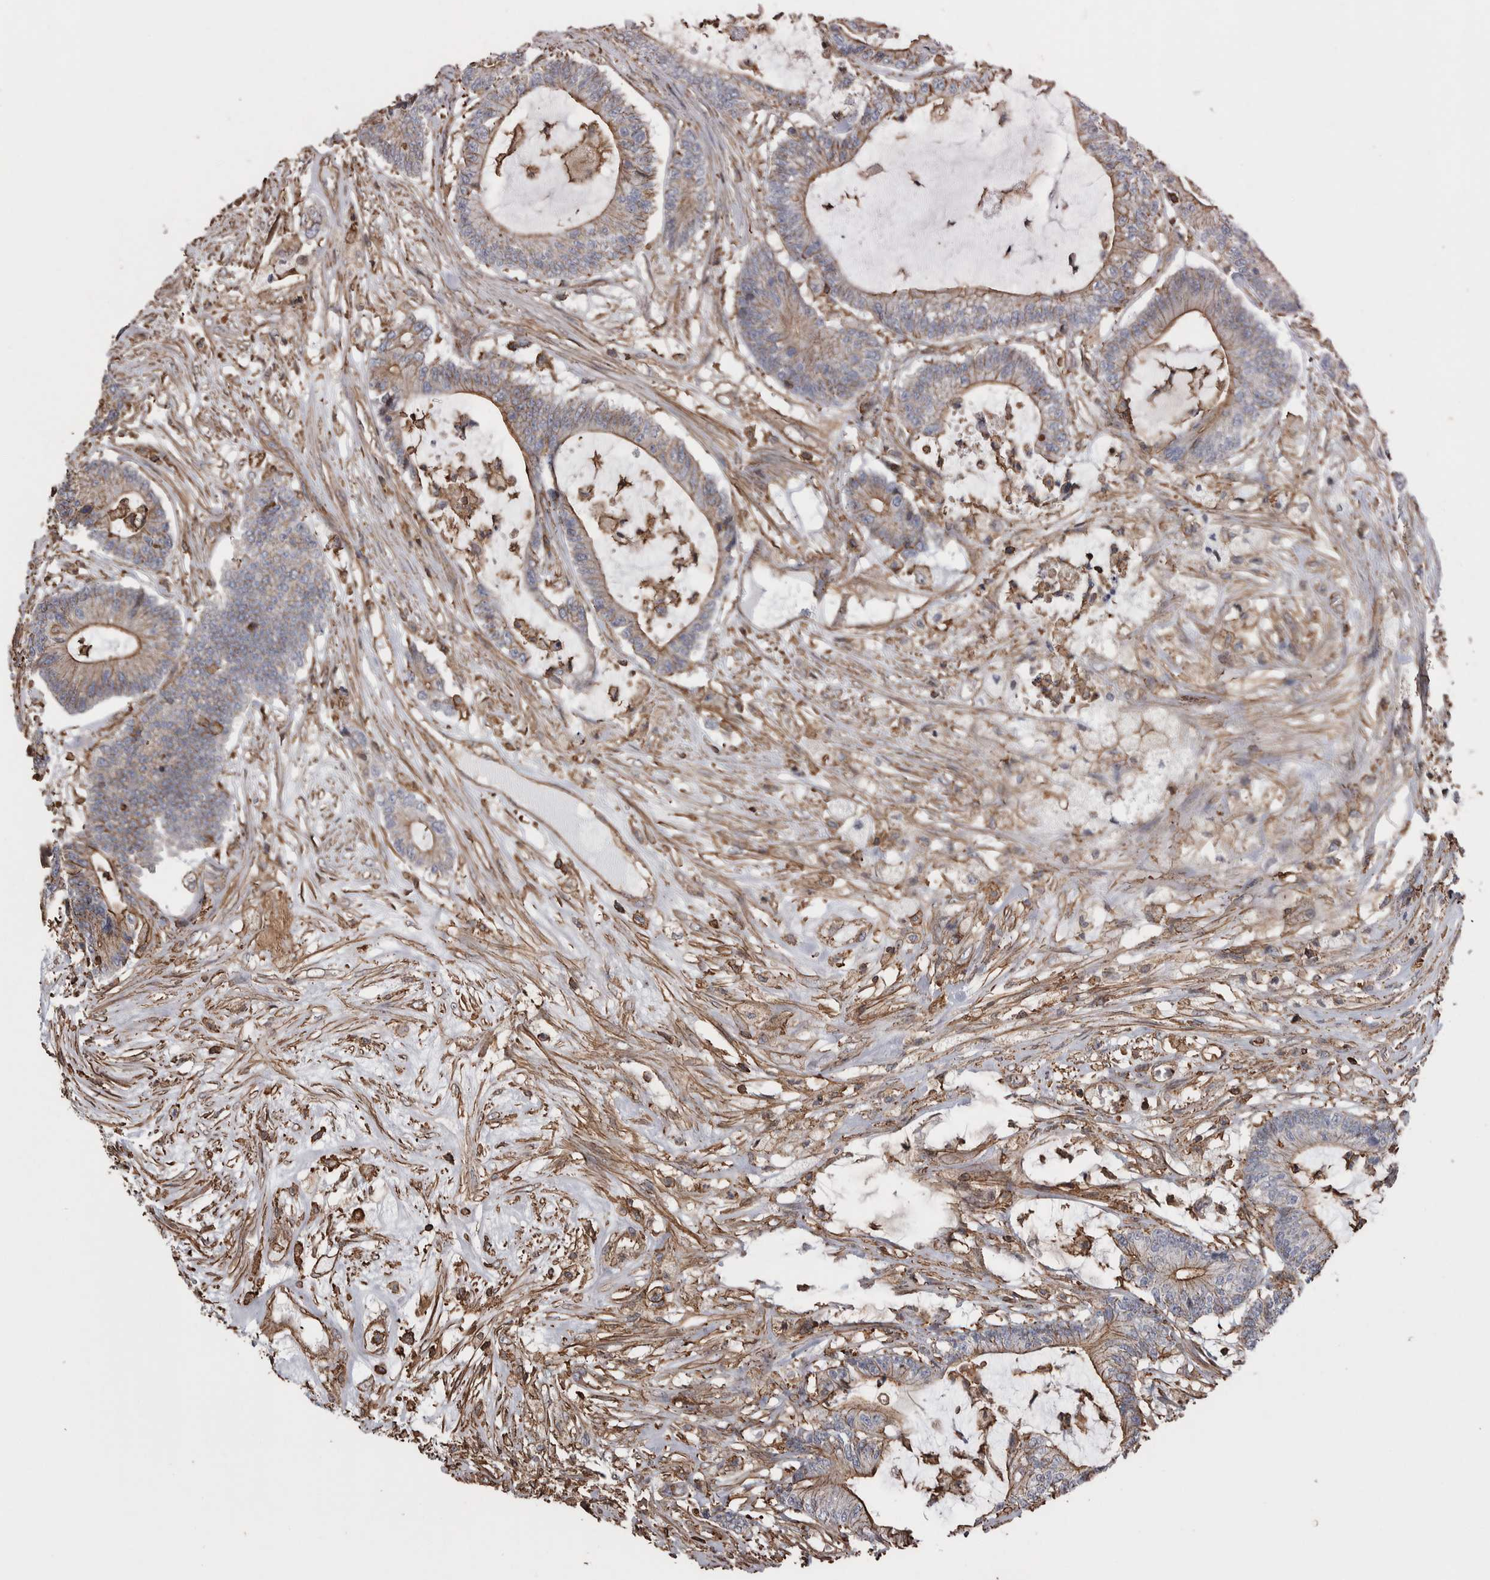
{"staining": {"intensity": "moderate", "quantity": ">75%", "location": "cytoplasmic/membranous"}, "tissue": "colorectal cancer", "cell_type": "Tumor cells", "image_type": "cancer", "snomed": [{"axis": "morphology", "description": "Adenocarcinoma, NOS"}, {"axis": "topography", "description": "Colon"}], "caption": "High-power microscopy captured an immunohistochemistry histopathology image of colorectal cancer, revealing moderate cytoplasmic/membranous positivity in approximately >75% of tumor cells. Using DAB (3,3'-diaminobenzidine) (brown) and hematoxylin (blue) stains, captured at high magnification using brightfield microscopy.", "gene": "ENPP2", "patient": {"sex": "female", "age": 84}}